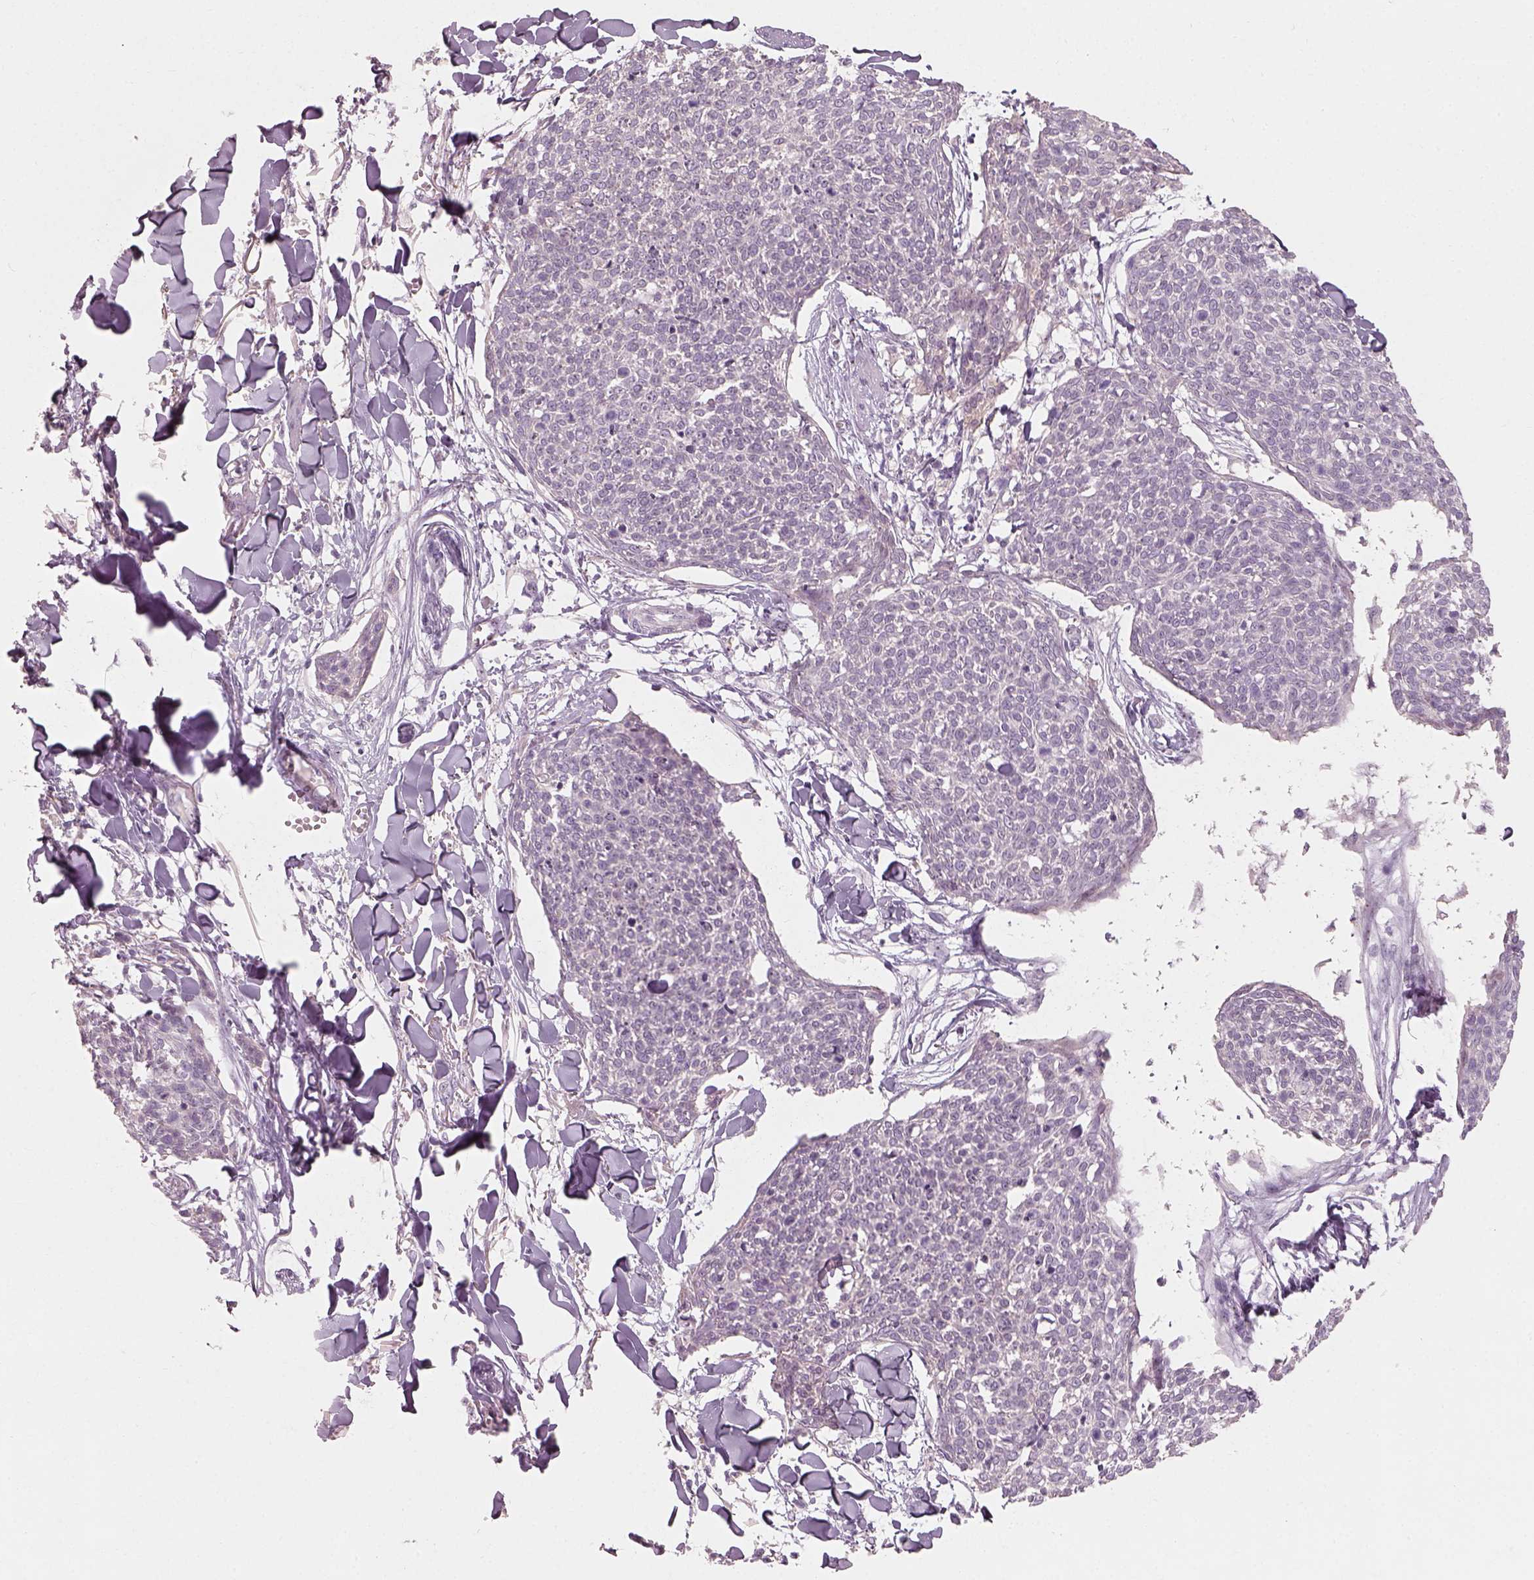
{"staining": {"intensity": "negative", "quantity": "none", "location": "none"}, "tissue": "skin cancer", "cell_type": "Tumor cells", "image_type": "cancer", "snomed": [{"axis": "morphology", "description": "Squamous cell carcinoma, NOS"}, {"axis": "topography", "description": "Skin"}, {"axis": "topography", "description": "Vulva"}], "caption": "A histopathology image of skin cancer stained for a protein shows no brown staining in tumor cells.", "gene": "CDS1", "patient": {"sex": "female", "age": 75}}